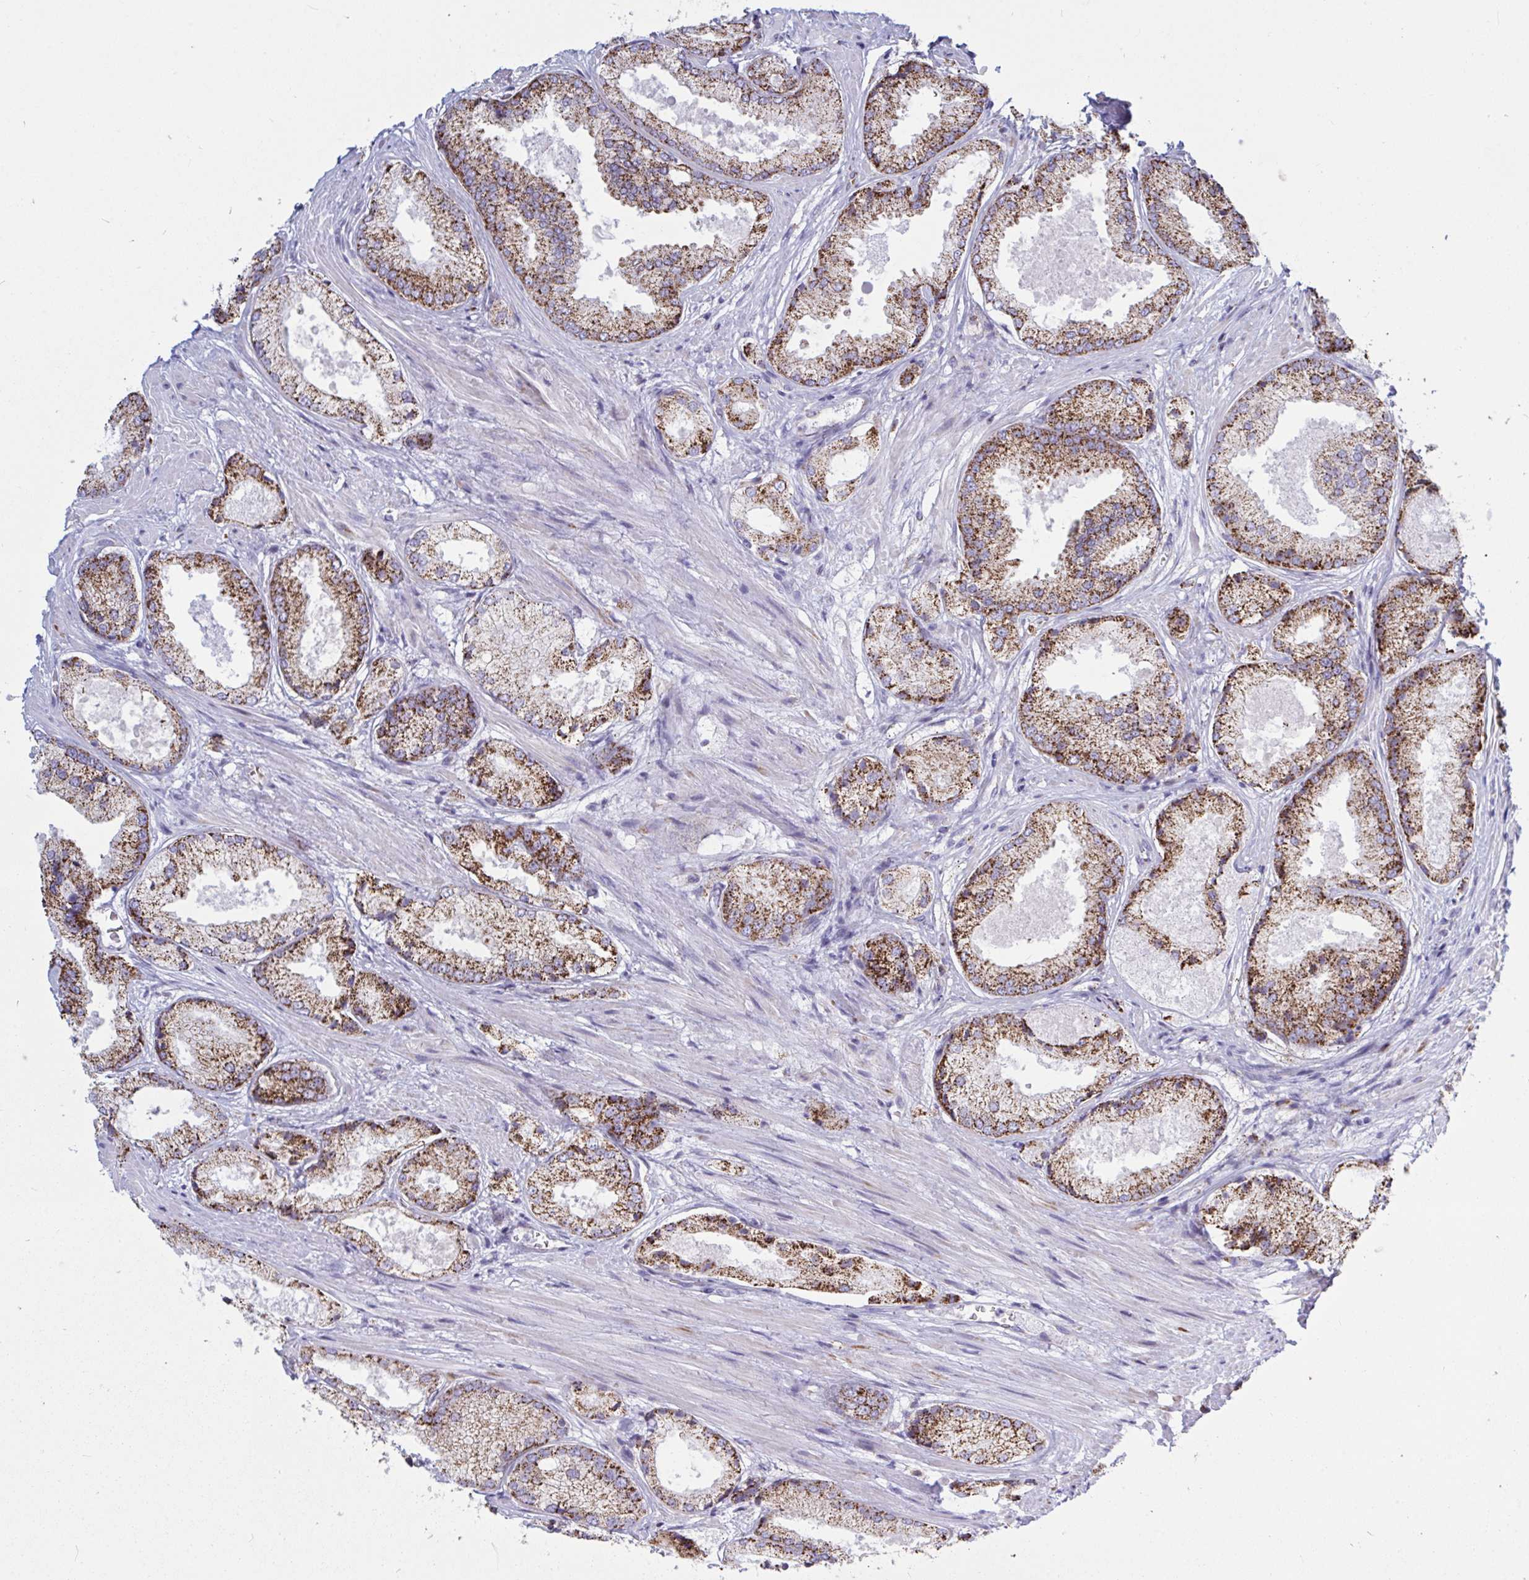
{"staining": {"intensity": "moderate", "quantity": ">75%", "location": "cytoplasmic/membranous"}, "tissue": "prostate cancer", "cell_type": "Tumor cells", "image_type": "cancer", "snomed": [{"axis": "morphology", "description": "Adenocarcinoma, High grade"}, {"axis": "topography", "description": "Prostate"}], "caption": "This is a histology image of IHC staining of adenocarcinoma (high-grade) (prostate), which shows moderate expression in the cytoplasmic/membranous of tumor cells.", "gene": "HSPE1", "patient": {"sex": "male", "age": 68}}